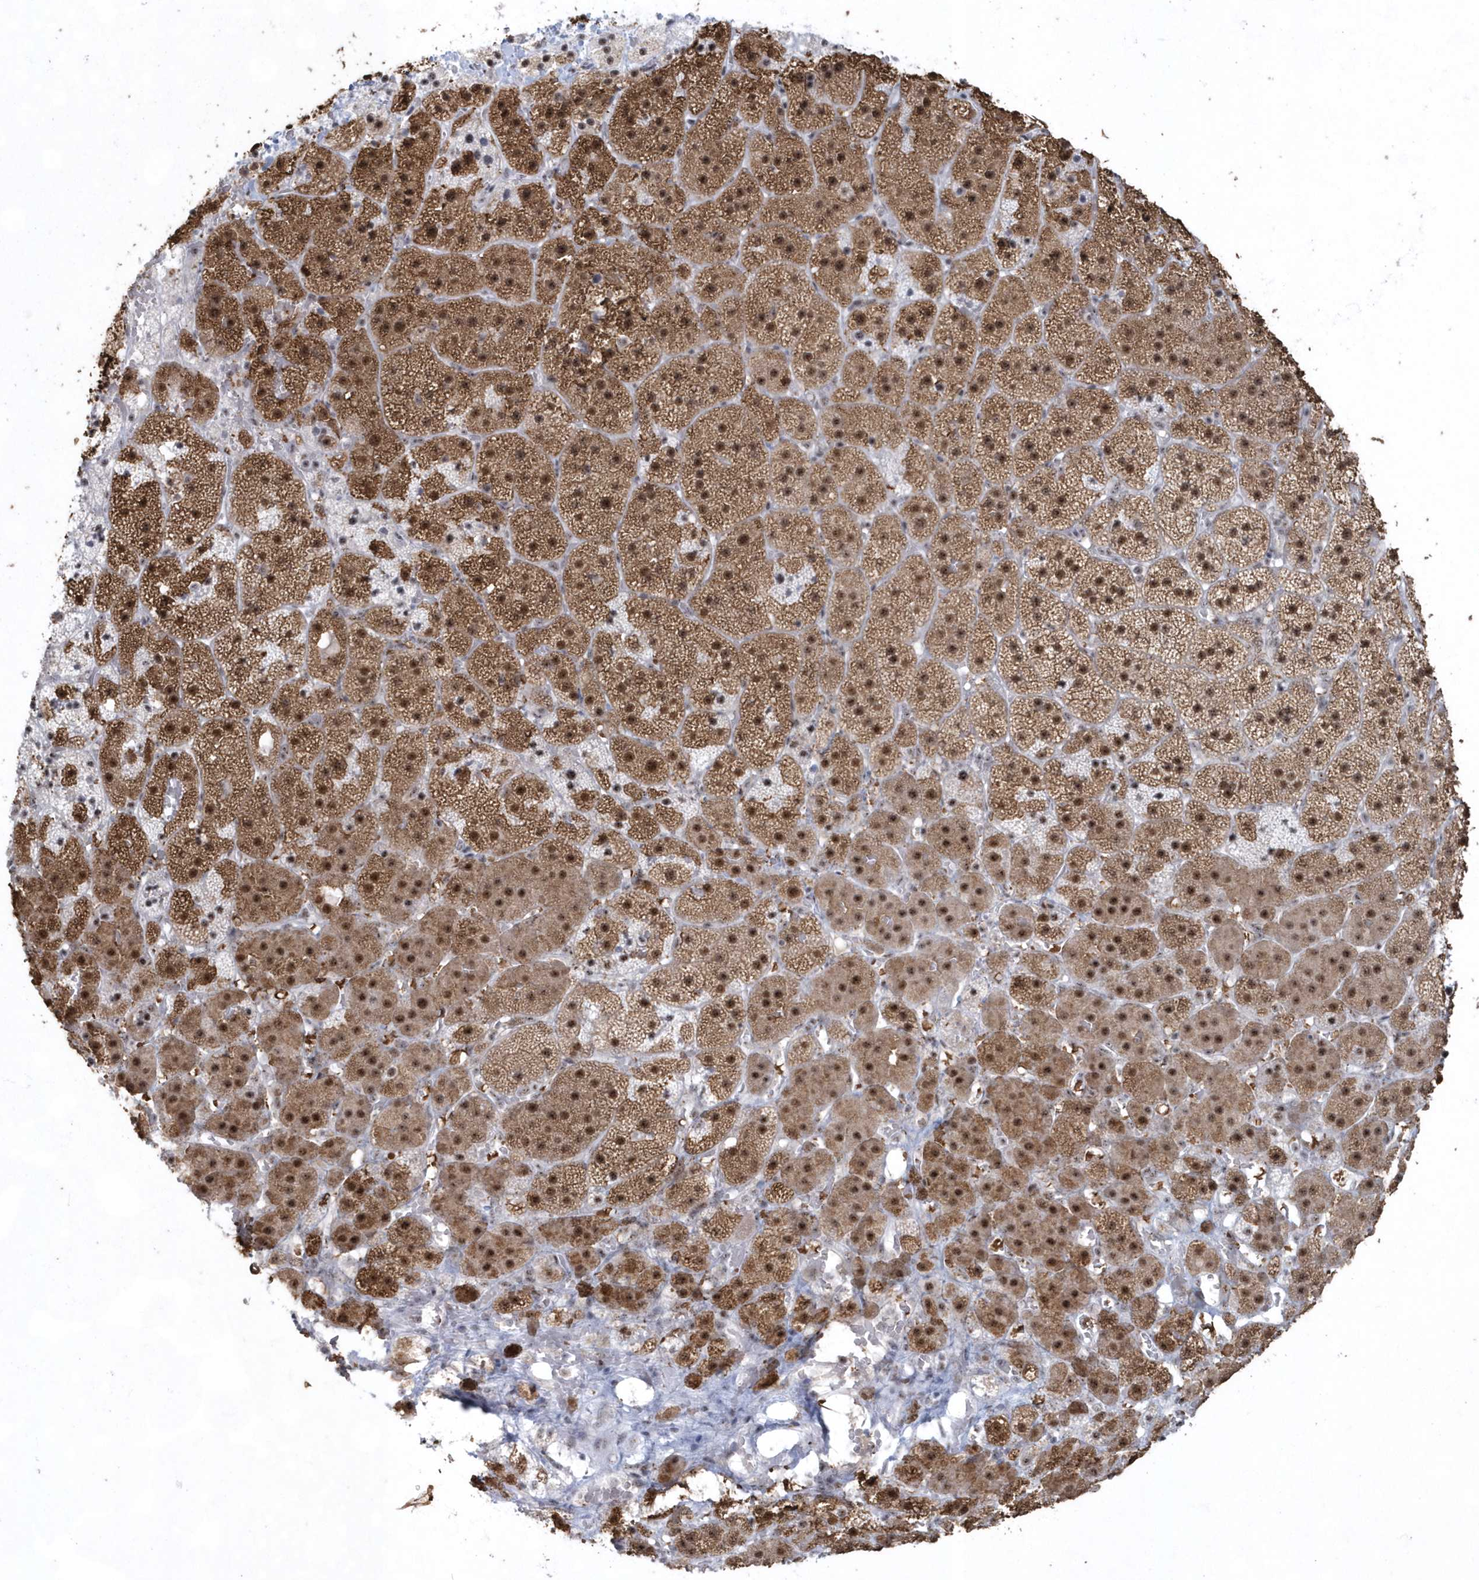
{"staining": {"intensity": "strong", "quantity": ">75%", "location": "cytoplasmic/membranous,nuclear"}, "tissue": "adrenal gland", "cell_type": "Glandular cells", "image_type": "normal", "snomed": [{"axis": "morphology", "description": "Normal tissue, NOS"}, {"axis": "topography", "description": "Adrenal gland"}], "caption": "Immunohistochemical staining of unremarkable adrenal gland demonstrates high levels of strong cytoplasmic/membranous,nuclear positivity in approximately >75% of glandular cells. (Brightfield microscopy of DAB IHC at high magnification).", "gene": "KDM6B", "patient": {"sex": "female", "age": 44}}